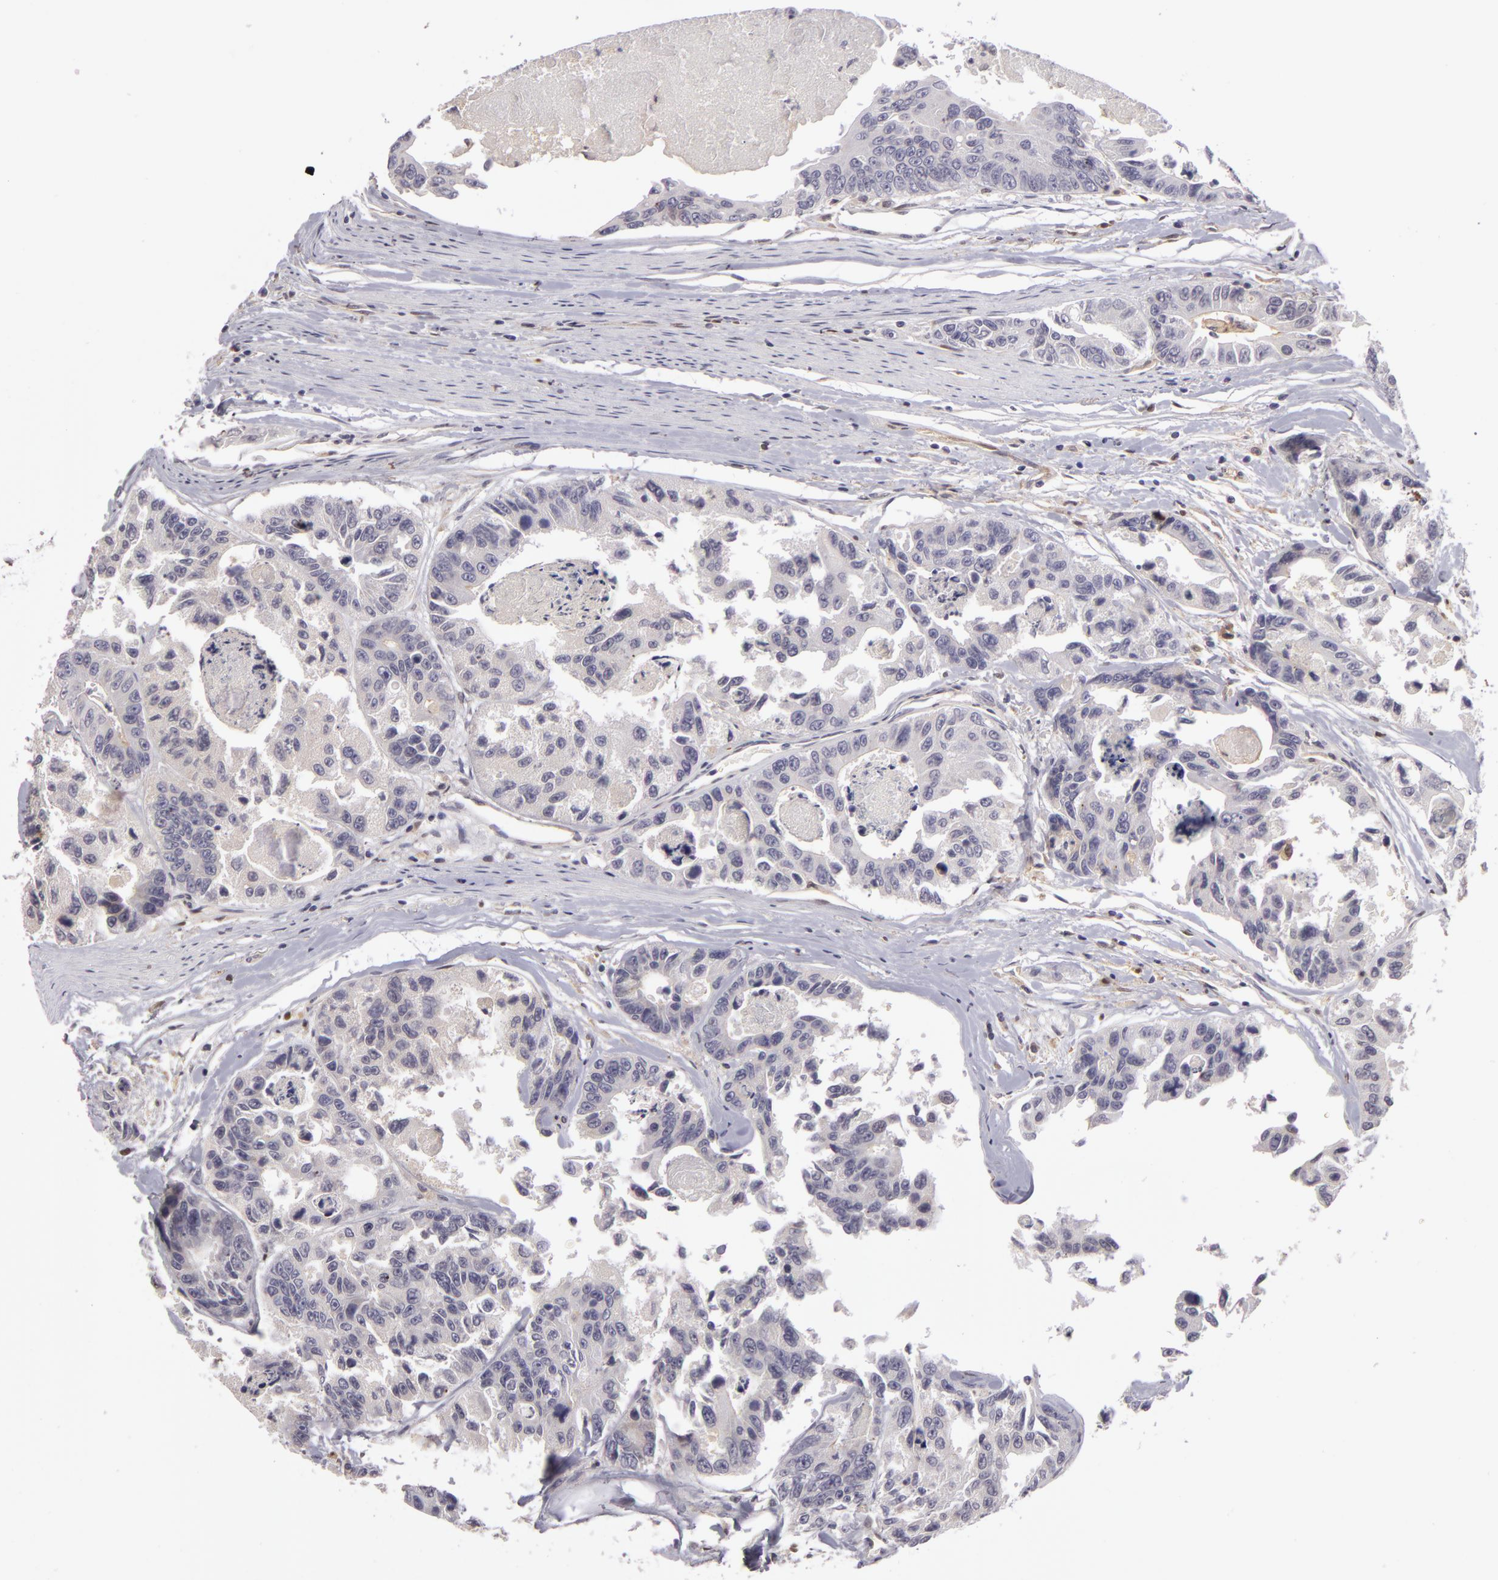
{"staining": {"intensity": "negative", "quantity": "none", "location": "none"}, "tissue": "colorectal cancer", "cell_type": "Tumor cells", "image_type": "cancer", "snomed": [{"axis": "morphology", "description": "Adenocarcinoma, NOS"}, {"axis": "topography", "description": "Colon"}], "caption": "The IHC image has no significant staining in tumor cells of colorectal cancer tissue. (DAB IHC, high magnification).", "gene": "ZNF229", "patient": {"sex": "female", "age": 86}}